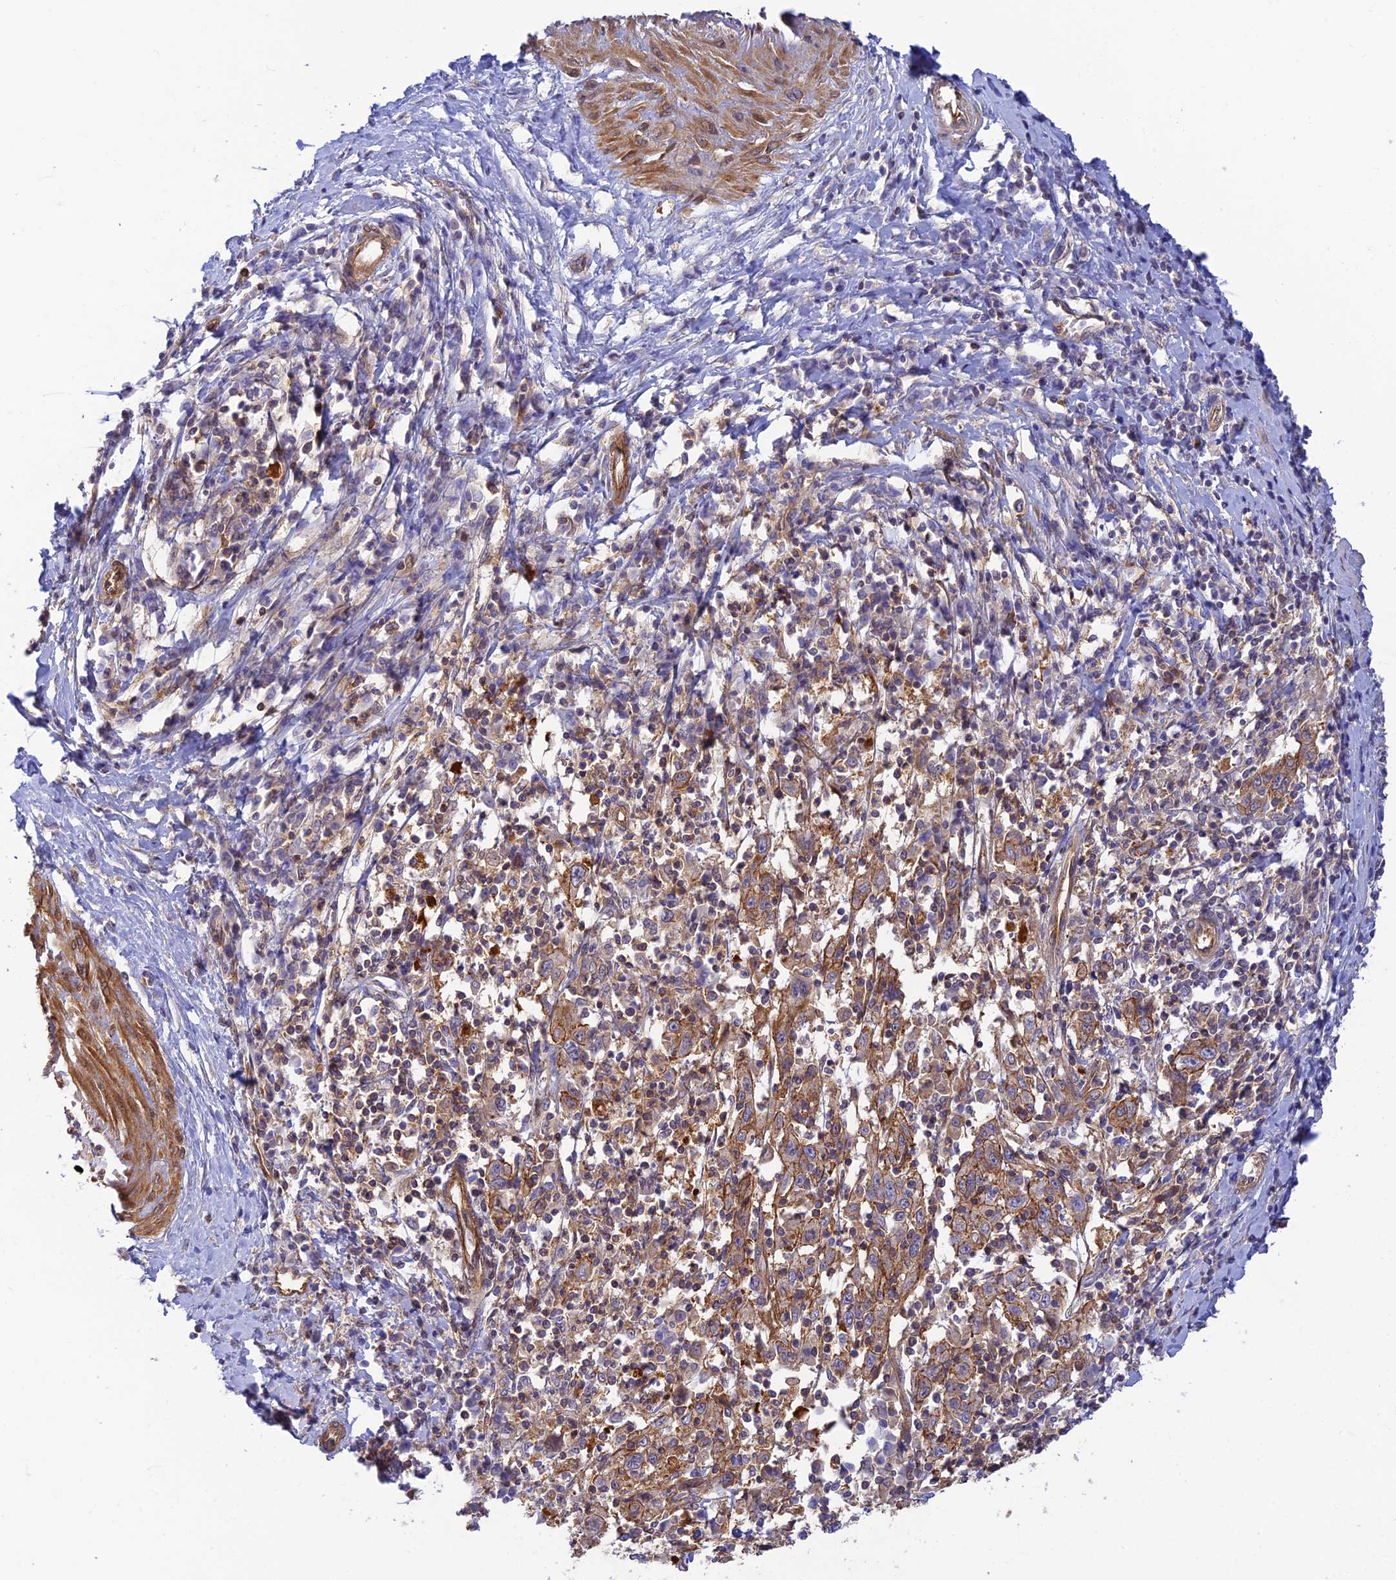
{"staining": {"intensity": "moderate", "quantity": ">75%", "location": "cytoplasmic/membranous"}, "tissue": "cervical cancer", "cell_type": "Tumor cells", "image_type": "cancer", "snomed": [{"axis": "morphology", "description": "Squamous cell carcinoma, NOS"}, {"axis": "topography", "description": "Cervix"}], "caption": "Immunohistochemical staining of cervical squamous cell carcinoma displays medium levels of moderate cytoplasmic/membranous protein expression in approximately >75% of tumor cells.", "gene": "PPP1R12C", "patient": {"sex": "female", "age": 46}}